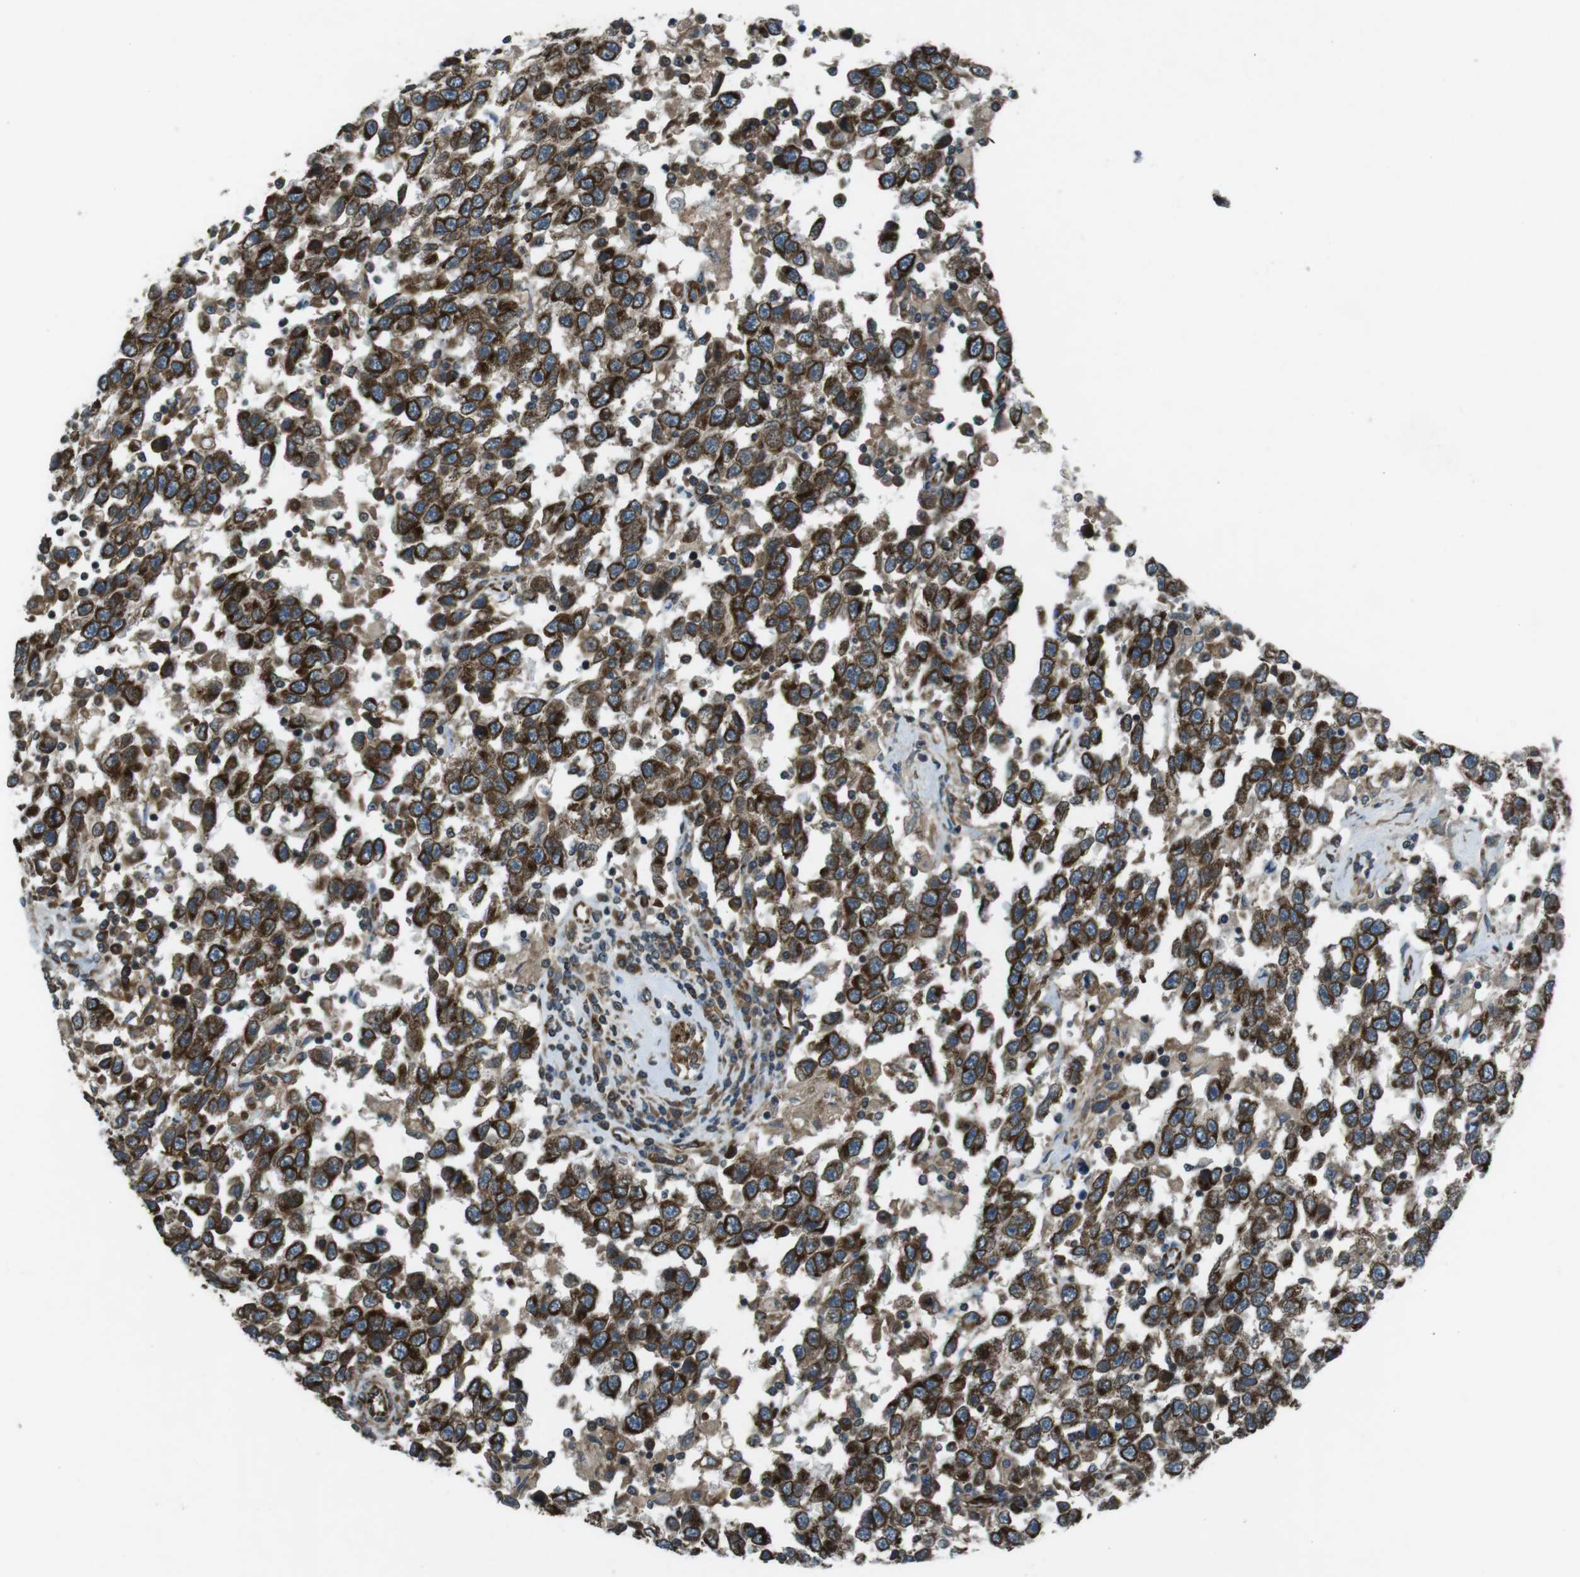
{"staining": {"intensity": "strong", "quantity": ">75%", "location": "cytoplasmic/membranous"}, "tissue": "testis cancer", "cell_type": "Tumor cells", "image_type": "cancer", "snomed": [{"axis": "morphology", "description": "Seminoma, NOS"}, {"axis": "topography", "description": "Testis"}], "caption": "This is a histology image of IHC staining of testis cancer (seminoma), which shows strong expression in the cytoplasmic/membranous of tumor cells.", "gene": "KTN1", "patient": {"sex": "male", "age": 41}}